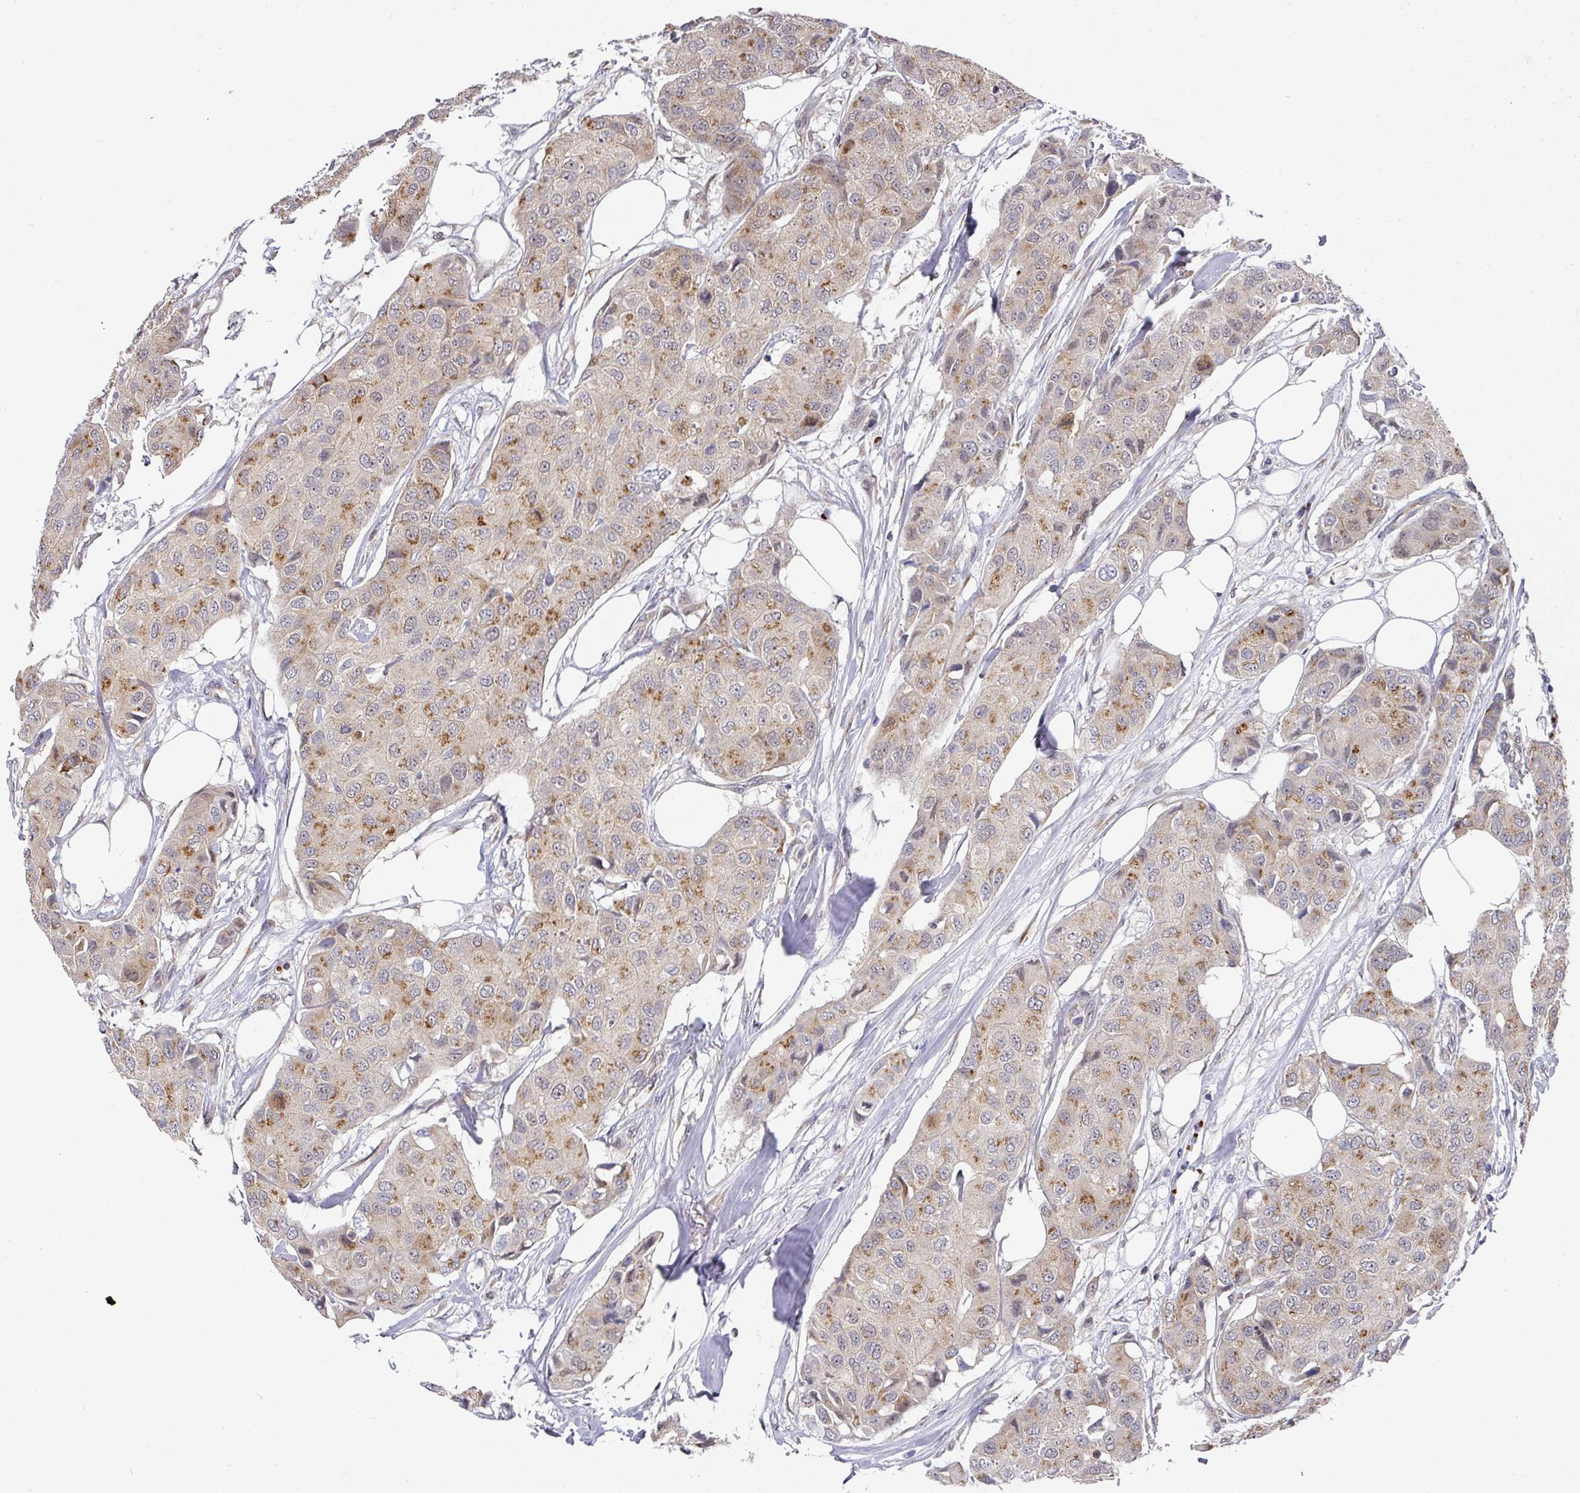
{"staining": {"intensity": "moderate", "quantity": "25%-75%", "location": "cytoplasmic/membranous"}, "tissue": "breast cancer", "cell_type": "Tumor cells", "image_type": "cancer", "snomed": [{"axis": "morphology", "description": "Duct carcinoma"}, {"axis": "topography", "description": "Breast"}], "caption": "Immunohistochemistry micrograph of breast infiltrating ductal carcinoma stained for a protein (brown), which displays medium levels of moderate cytoplasmic/membranous staining in about 25%-75% of tumor cells.", "gene": "C18orf25", "patient": {"sex": "female", "age": 80}}